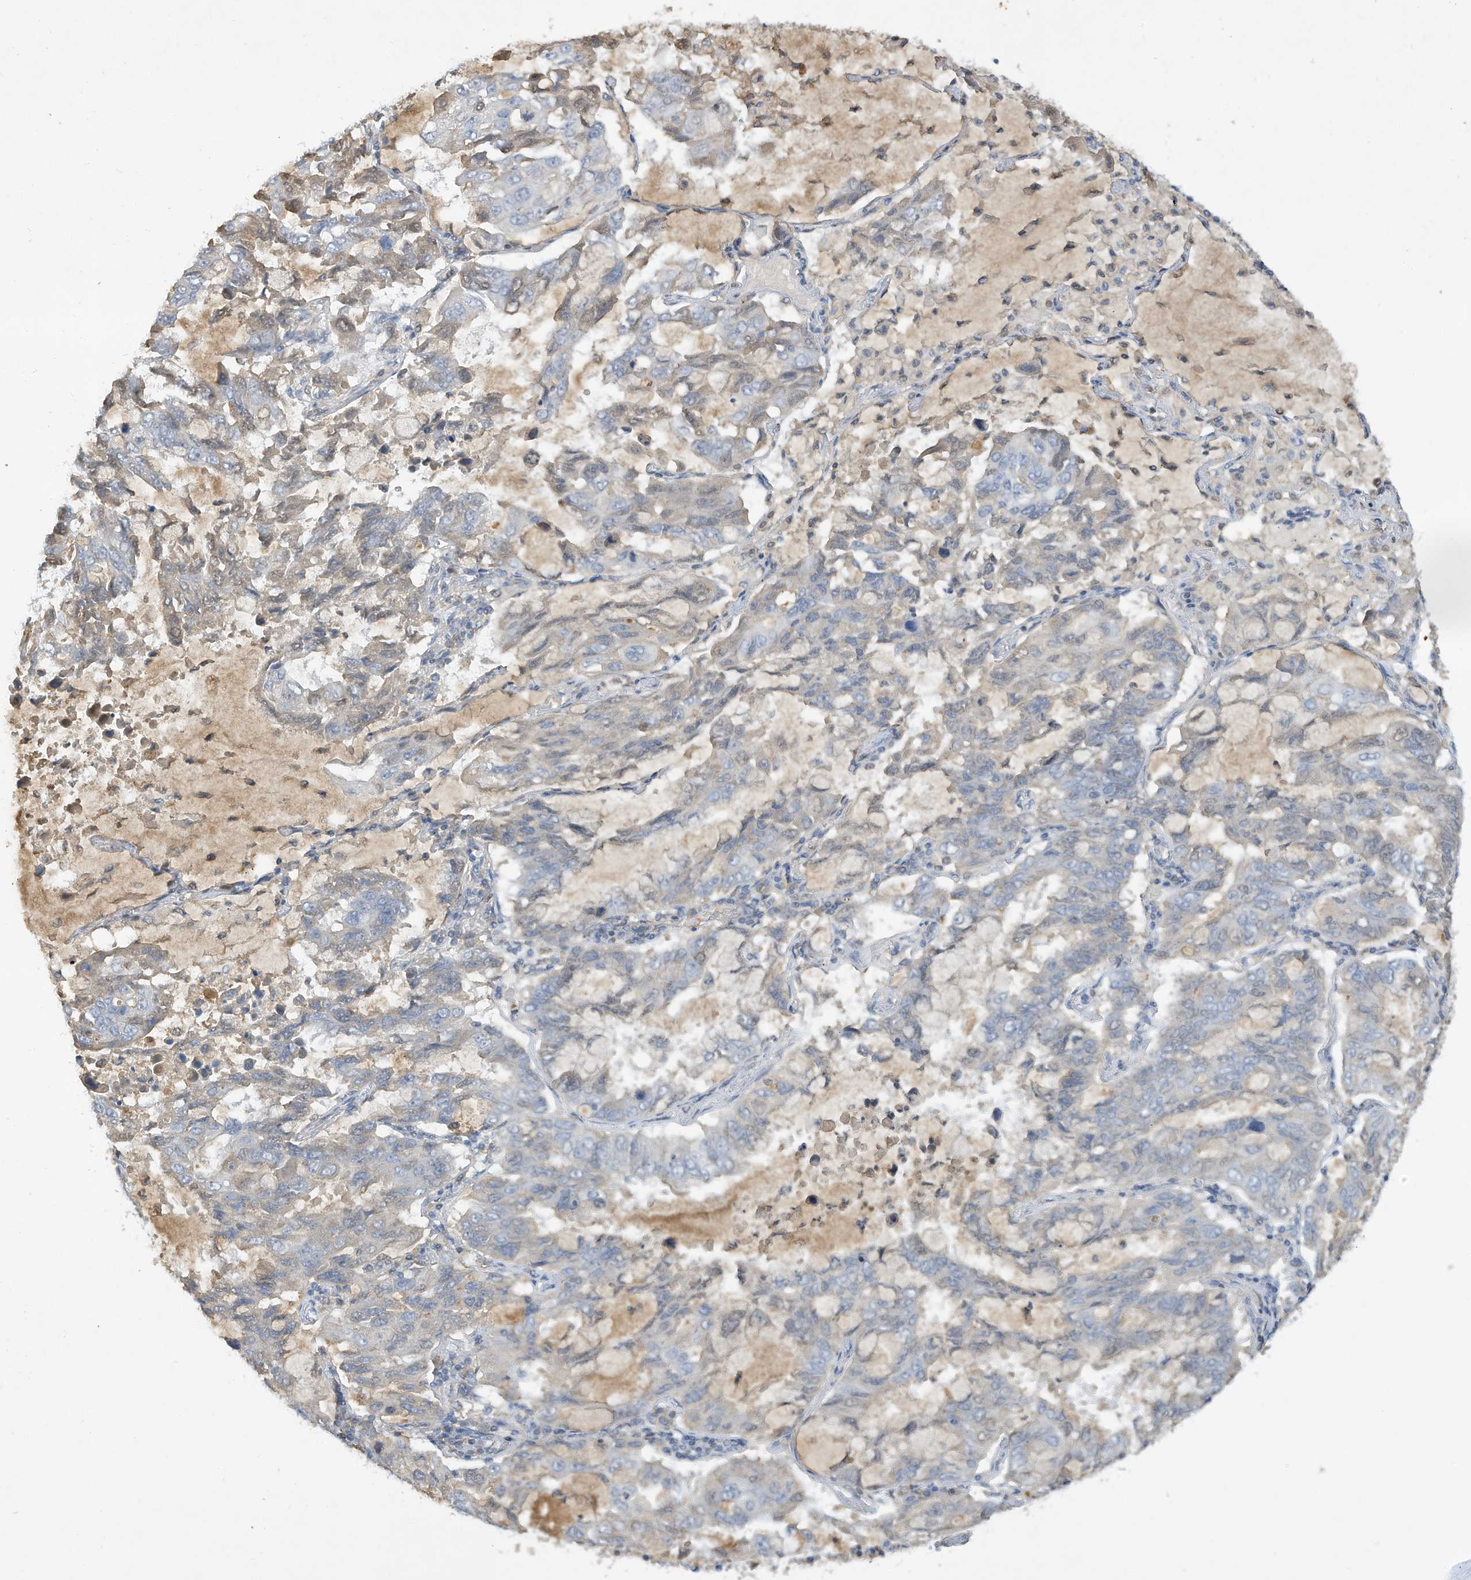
{"staining": {"intensity": "negative", "quantity": "none", "location": "none"}, "tissue": "lung cancer", "cell_type": "Tumor cells", "image_type": "cancer", "snomed": [{"axis": "morphology", "description": "Adenocarcinoma, NOS"}, {"axis": "topography", "description": "Lung"}], "caption": "This is an IHC histopathology image of human lung adenocarcinoma. There is no positivity in tumor cells.", "gene": "HAS3", "patient": {"sex": "male", "age": 64}}